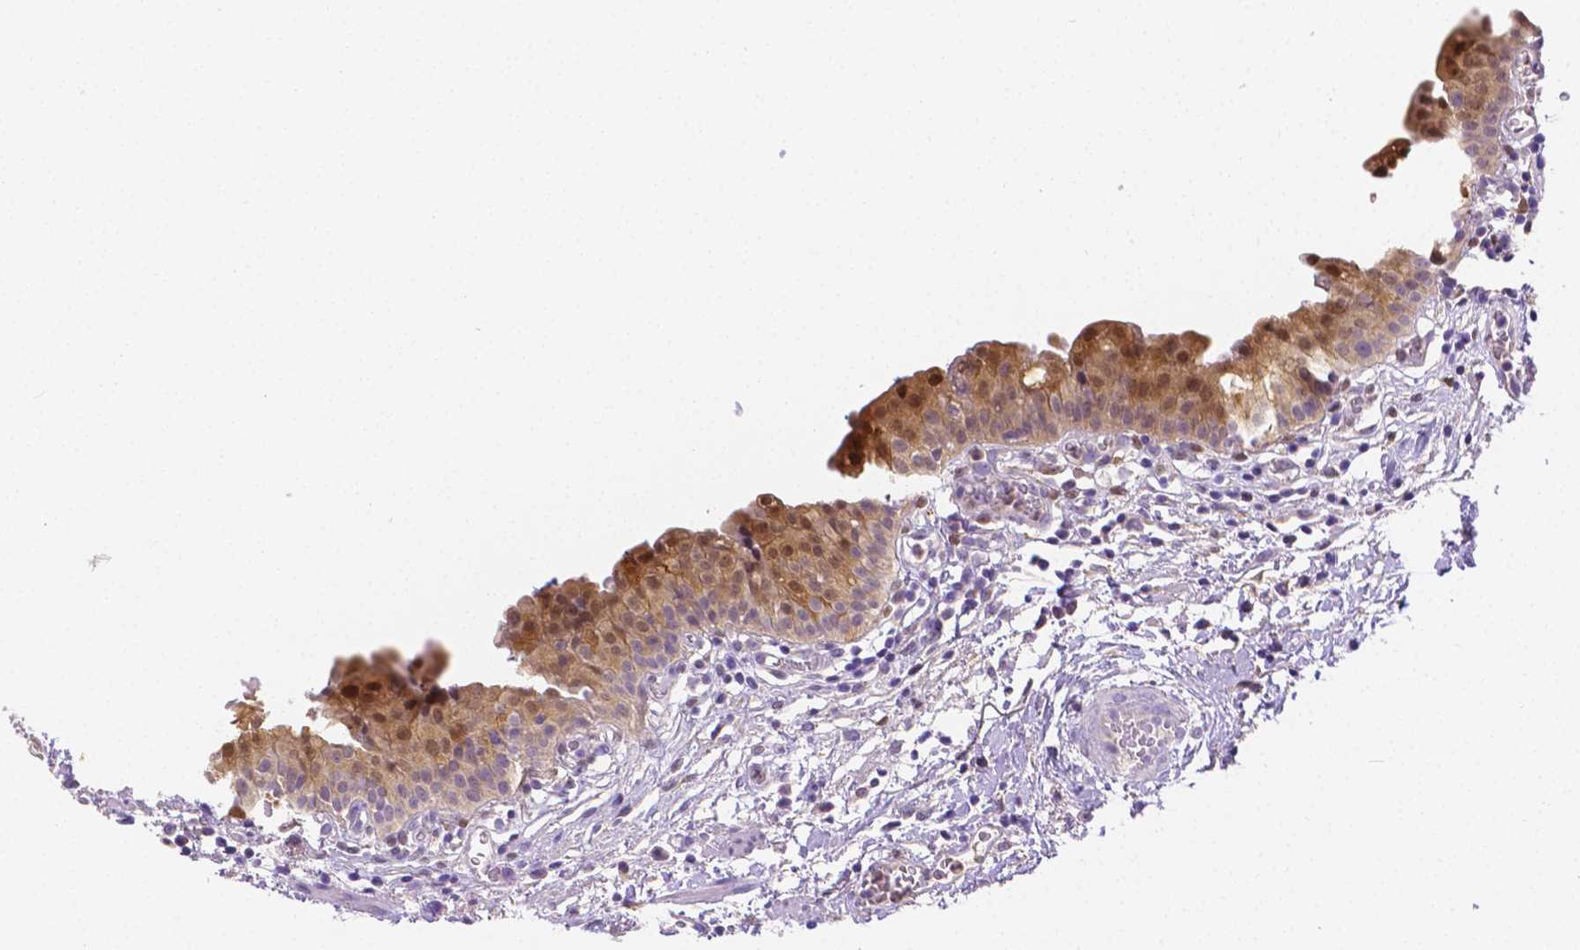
{"staining": {"intensity": "moderate", "quantity": "25%-75%", "location": "cytoplasmic/membranous,nuclear"}, "tissue": "urinary bladder", "cell_type": "Urothelial cells", "image_type": "normal", "snomed": [{"axis": "morphology", "description": "Normal tissue, NOS"}, {"axis": "morphology", "description": "Inflammation, NOS"}, {"axis": "topography", "description": "Urinary bladder"}], "caption": "Urothelial cells demonstrate moderate cytoplasmic/membranous,nuclear positivity in approximately 25%-75% of cells in benign urinary bladder.", "gene": "NXPH2", "patient": {"sex": "male", "age": 57}}